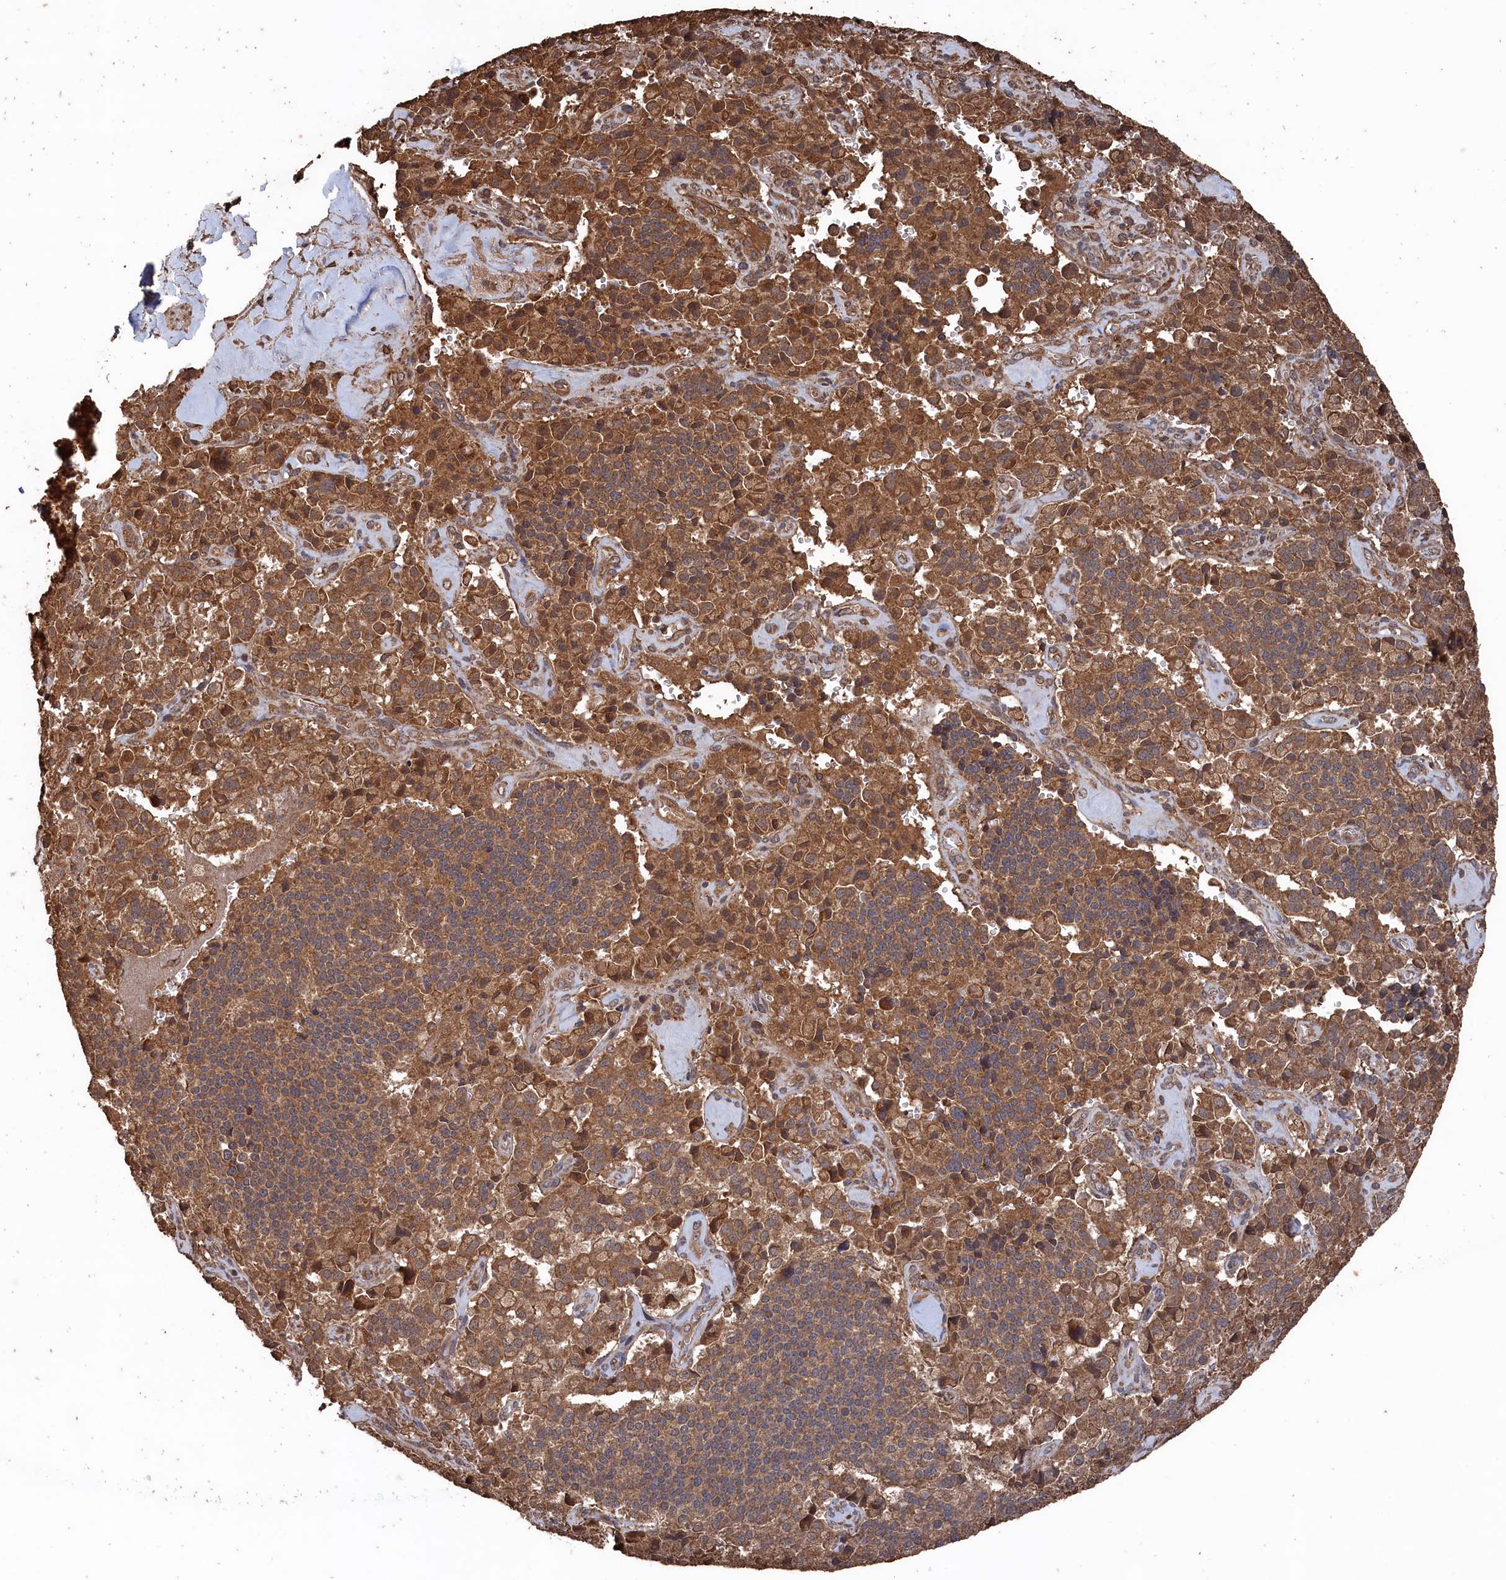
{"staining": {"intensity": "moderate", "quantity": ">75%", "location": "cytoplasmic/membranous"}, "tissue": "pancreatic cancer", "cell_type": "Tumor cells", "image_type": "cancer", "snomed": [{"axis": "morphology", "description": "Adenocarcinoma, NOS"}, {"axis": "topography", "description": "Pancreas"}], "caption": "A photomicrograph of pancreatic adenocarcinoma stained for a protein displays moderate cytoplasmic/membranous brown staining in tumor cells.", "gene": "SNX33", "patient": {"sex": "male", "age": 65}}